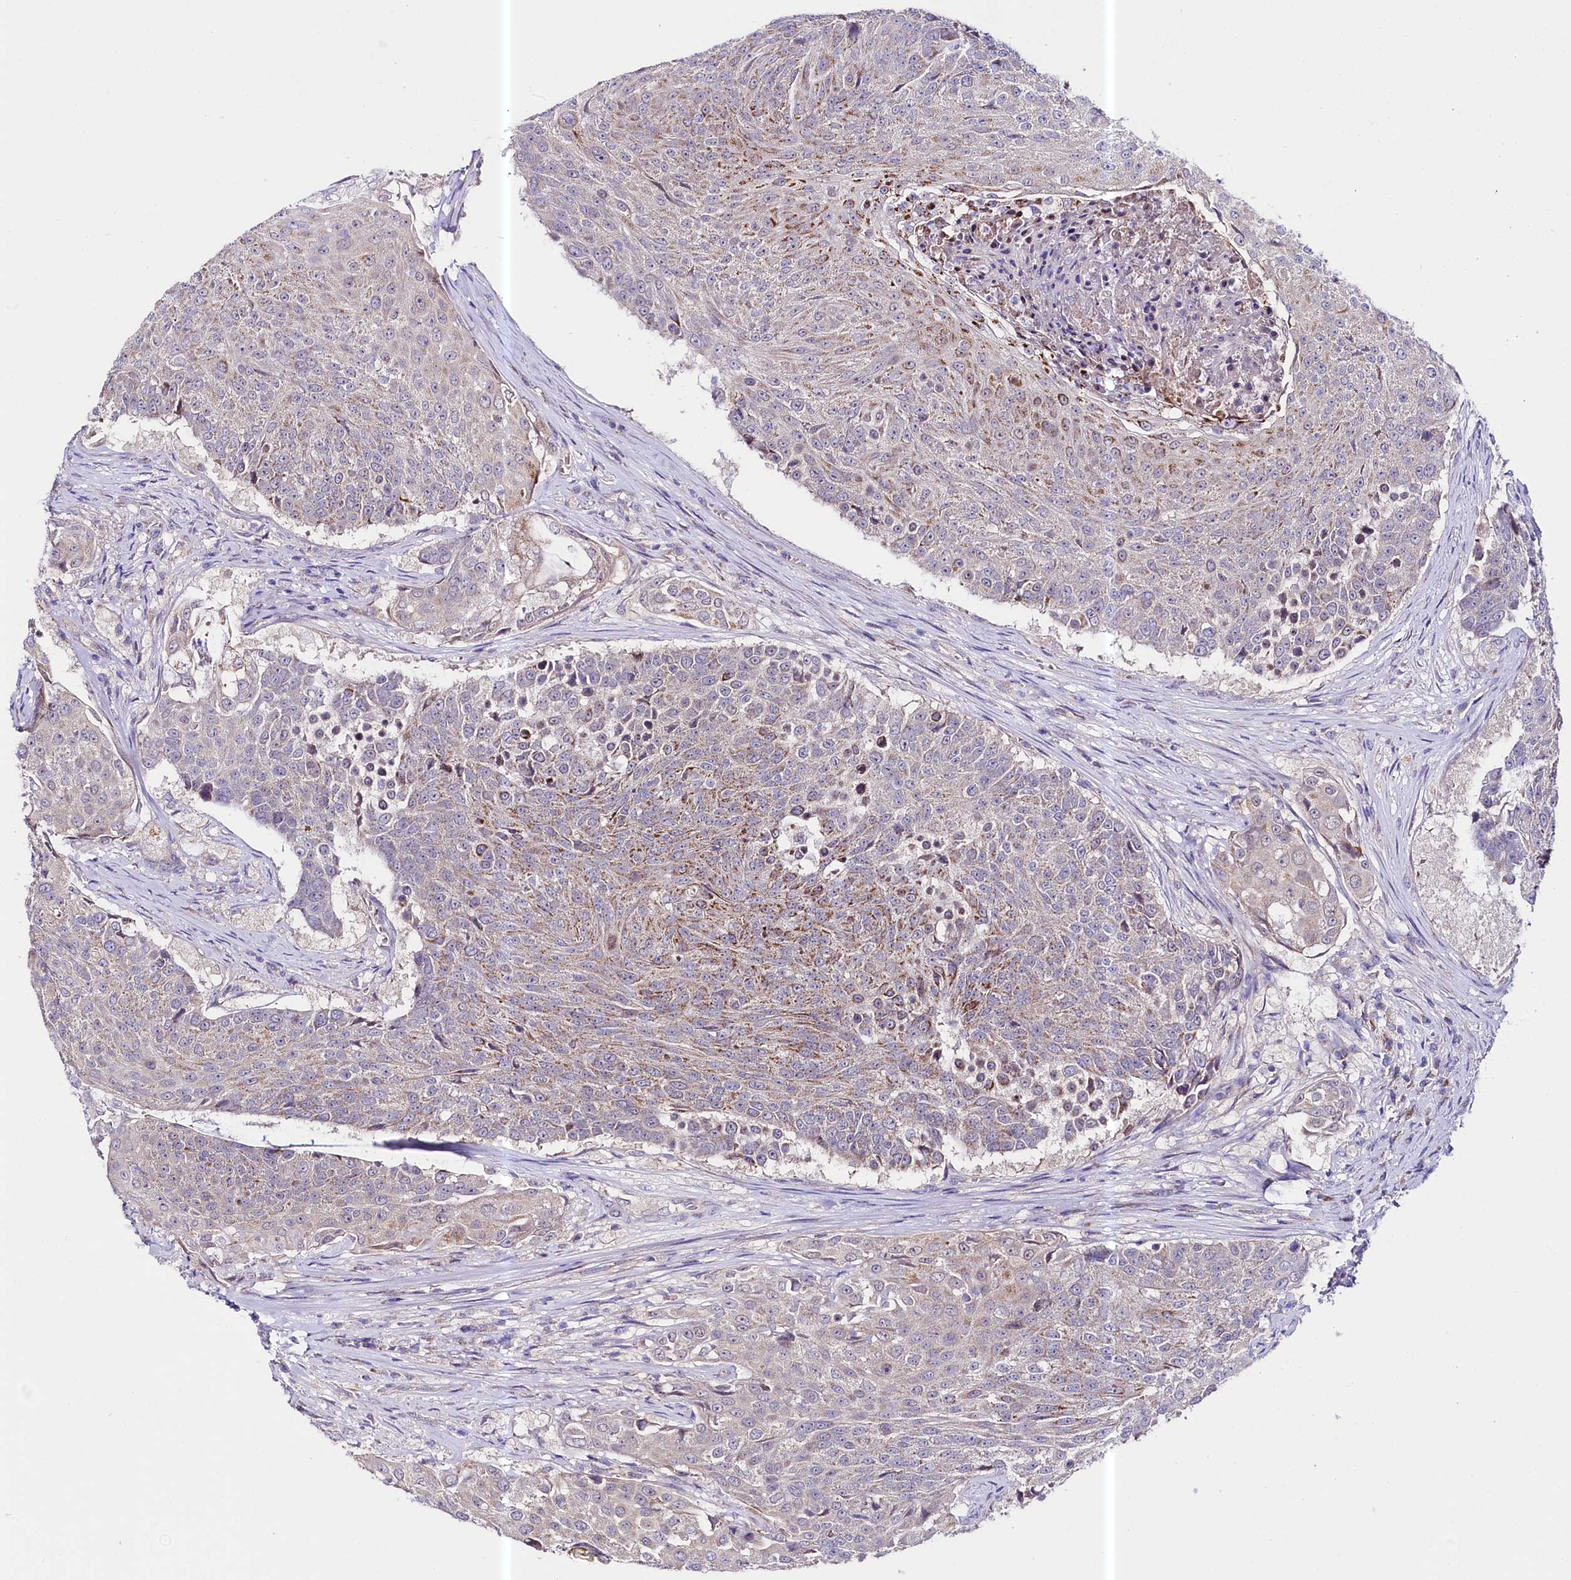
{"staining": {"intensity": "moderate", "quantity": "25%-75%", "location": "cytoplasmic/membranous"}, "tissue": "urothelial cancer", "cell_type": "Tumor cells", "image_type": "cancer", "snomed": [{"axis": "morphology", "description": "Urothelial carcinoma, High grade"}, {"axis": "topography", "description": "Urinary bladder"}], "caption": "Urothelial carcinoma (high-grade) tissue demonstrates moderate cytoplasmic/membranous staining in approximately 25%-75% of tumor cells, visualized by immunohistochemistry.", "gene": "CEP295", "patient": {"sex": "female", "age": 63}}